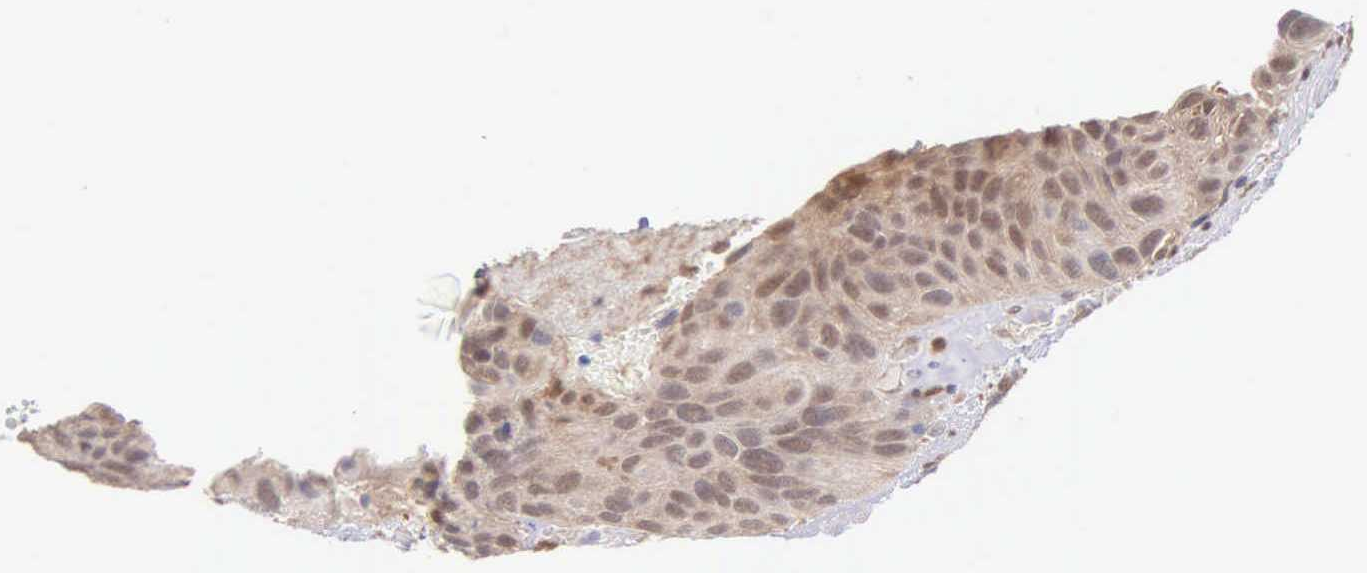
{"staining": {"intensity": "moderate", "quantity": ">75%", "location": "cytoplasmic/membranous"}, "tissue": "urothelial cancer", "cell_type": "Tumor cells", "image_type": "cancer", "snomed": [{"axis": "morphology", "description": "Urothelial carcinoma, High grade"}, {"axis": "topography", "description": "Urinary bladder"}], "caption": "Human high-grade urothelial carcinoma stained for a protein (brown) reveals moderate cytoplasmic/membranous positive positivity in approximately >75% of tumor cells.", "gene": "BID", "patient": {"sex": "male", "age": 66}}